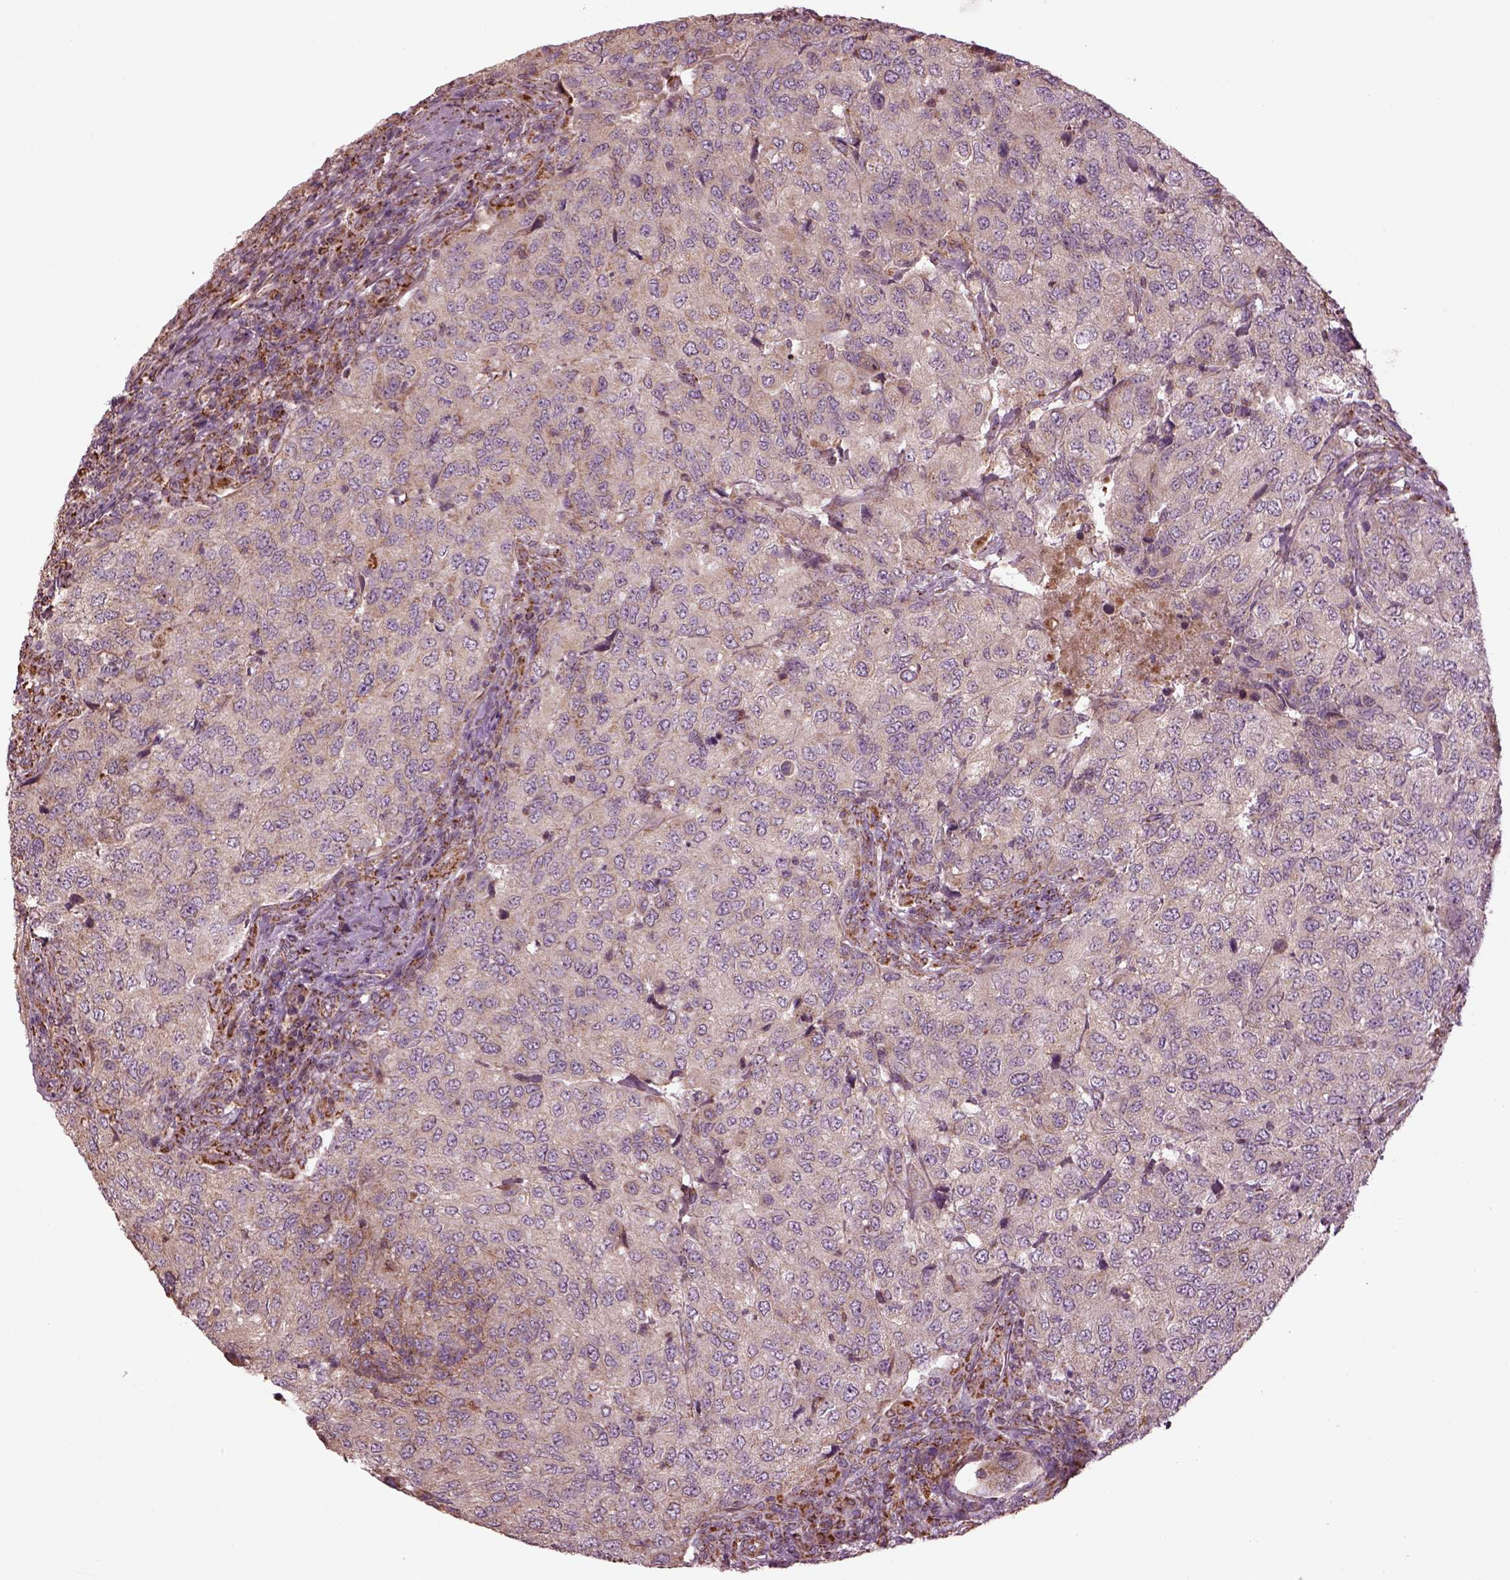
{"staining": {"intensity": "negative", "quantity": "none", "location": "none"}, "tissue": "urothelial cancer", "cell_type": "Tumor cells", "image_type": "cancer", "snomed": [{"axis": "morphology", "description": "Urothelial carcinoma, High grade"}, {"axis": "topography", "description": "Urinary bladder"}], "caption": "DAB (3,3'-diaminobenzidine) immunohistochemical staining of human urothelial cancer reveals no significant expression in tumor cells.", "gene": "TMEM254", "patient": {"sex": "female", "age": 78}}